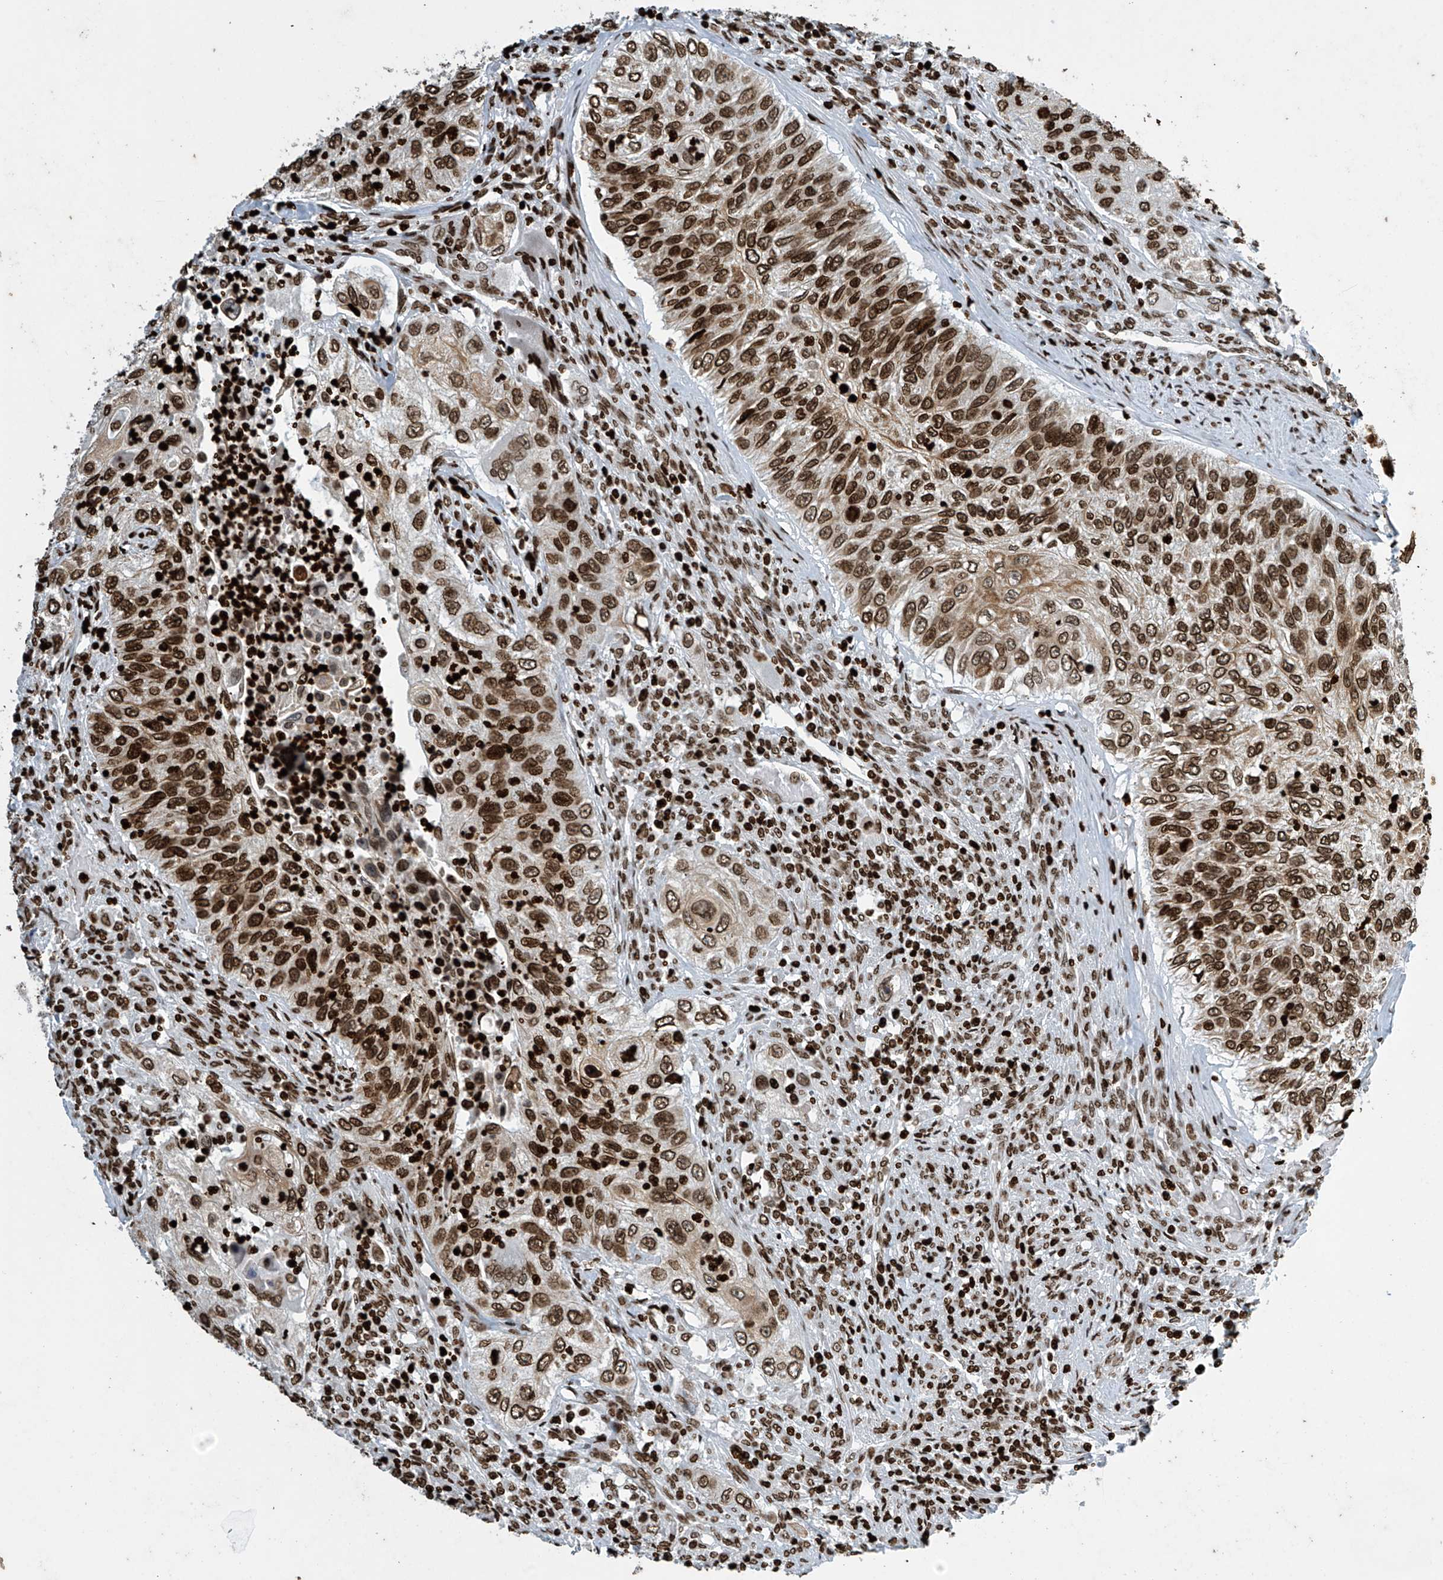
{"staining": {"intensity": "strong", "quantity": ">75%", "location": "nuclear"}, "tissue": "urothelial cancer", "cell_type": "Tumor cells", "image_type": "cancer", "snomed": [{"axis": "morphology", "description": "Urothelial carcinoma, High grade"}, {"axis": "topography", "description": "Urinary bladder"}], "caption": "This is an image of immunohistochemistry (IHC) staining of urothelial cancer, which shows strong expression in the nuclear of tumor cells.", "gene": "H4C16", "patient": {"sex": "female", "age": 60}}